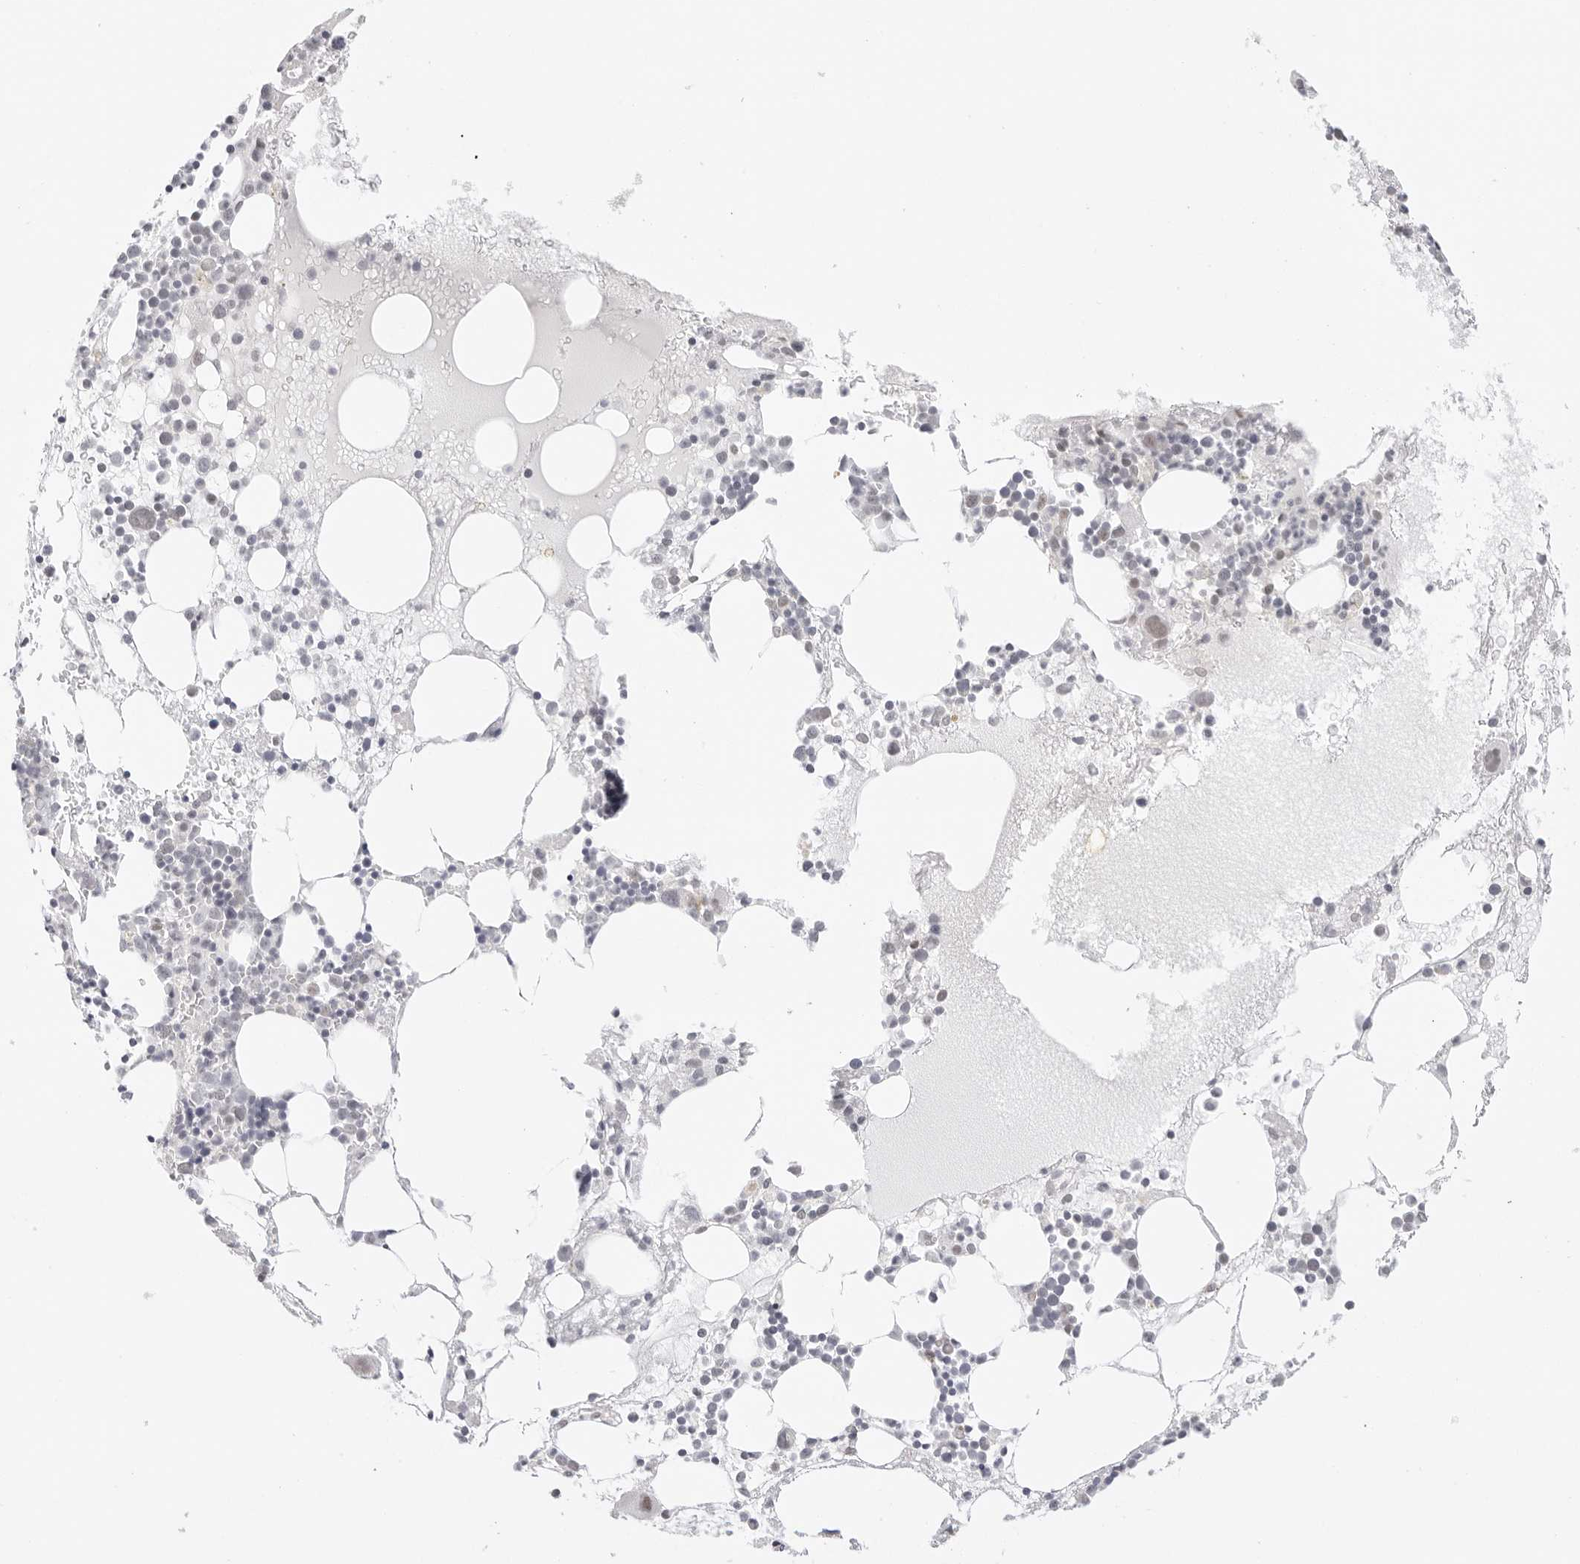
{"staining": {"intensity": "weak", "quantity": "<25%", "location": "cytoplasmic/membranous,nuclear"}, "tissue": "bone marrow", "cell_type": "Hematopoietic cells", "image_type": "normal", "snomed": [{"axis": "morphology", "description": "Normal tissue, NOS"}, {"axis": "topography", "description": "Bone marrow"}], "caption": "IHC image of unremarkable bone marrow stained for a protein (brown), which exhibits no positivity in hematopoietic cells. (DAB immunohistochemistry, high magnification).", "gene": "MED18", "patient": {"sex": "female", "age": 52}}